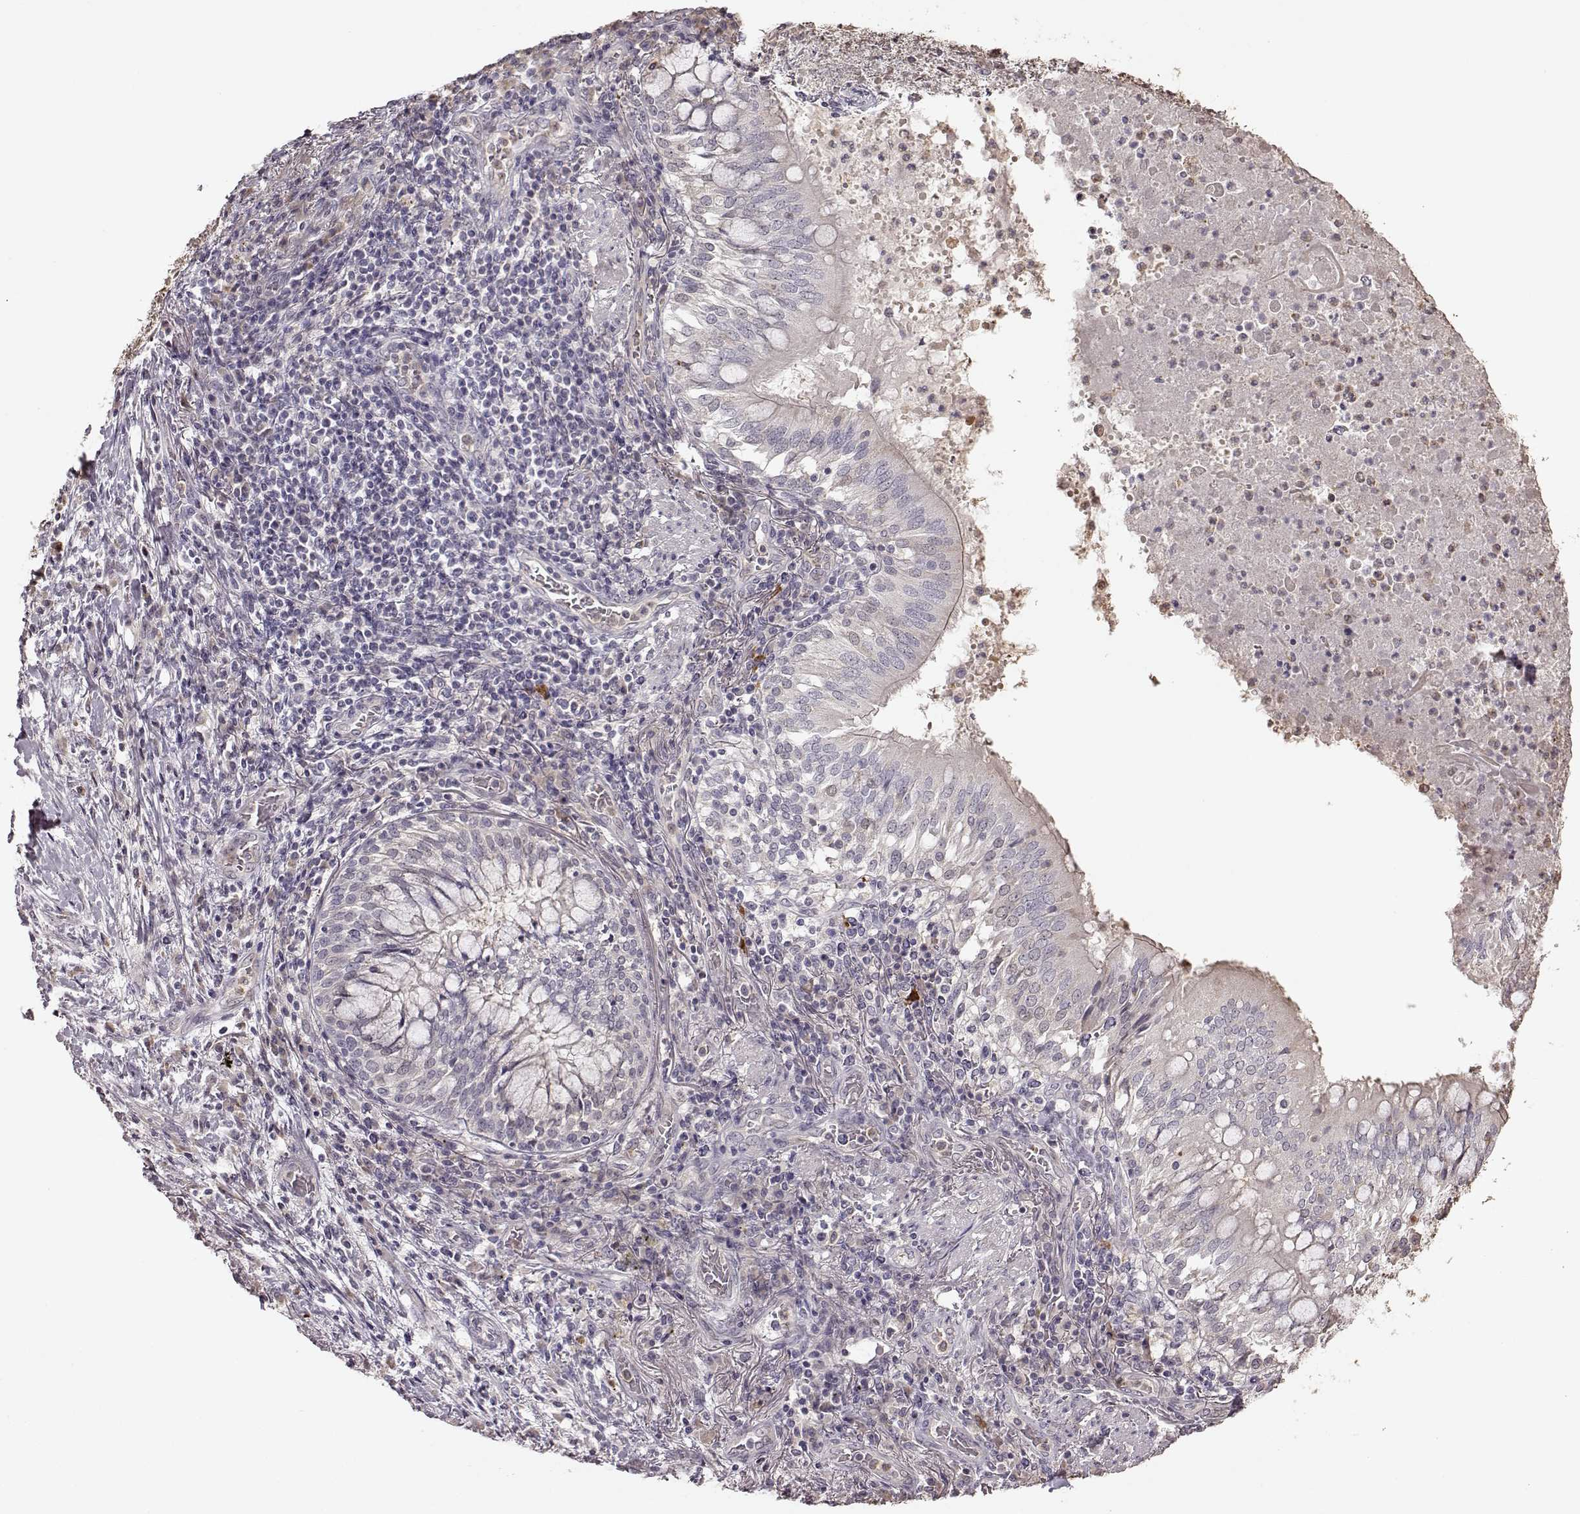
{"staining": {"intensity": "negative", "quantity": "none", "location": "none"}, "tissue": "lung cancer", "cell_type": "Tumor cells", "image_type": "cancer", "snomed": [{"axis": "morphology", "description": "Normal tissue, NOS"}, {"axis": "morphology", "description": "Squamous cell carcinoma, NOS"}, {"axis": "topography", "description": "Bronchus"}, {"axis": "topography", "description": "Lung"}], "caption": "DAB (3,3'-diaminobenzidine) immunohistochemical staining of lung squamous cell carcinoma reveals no significant expression in tumor cells. The staining is performed using DAB brown chromogen with nuclei counter-stained in using hematoxylin.", "gene": "CRB1", "patient": {"sex": "male", "age": 64}}